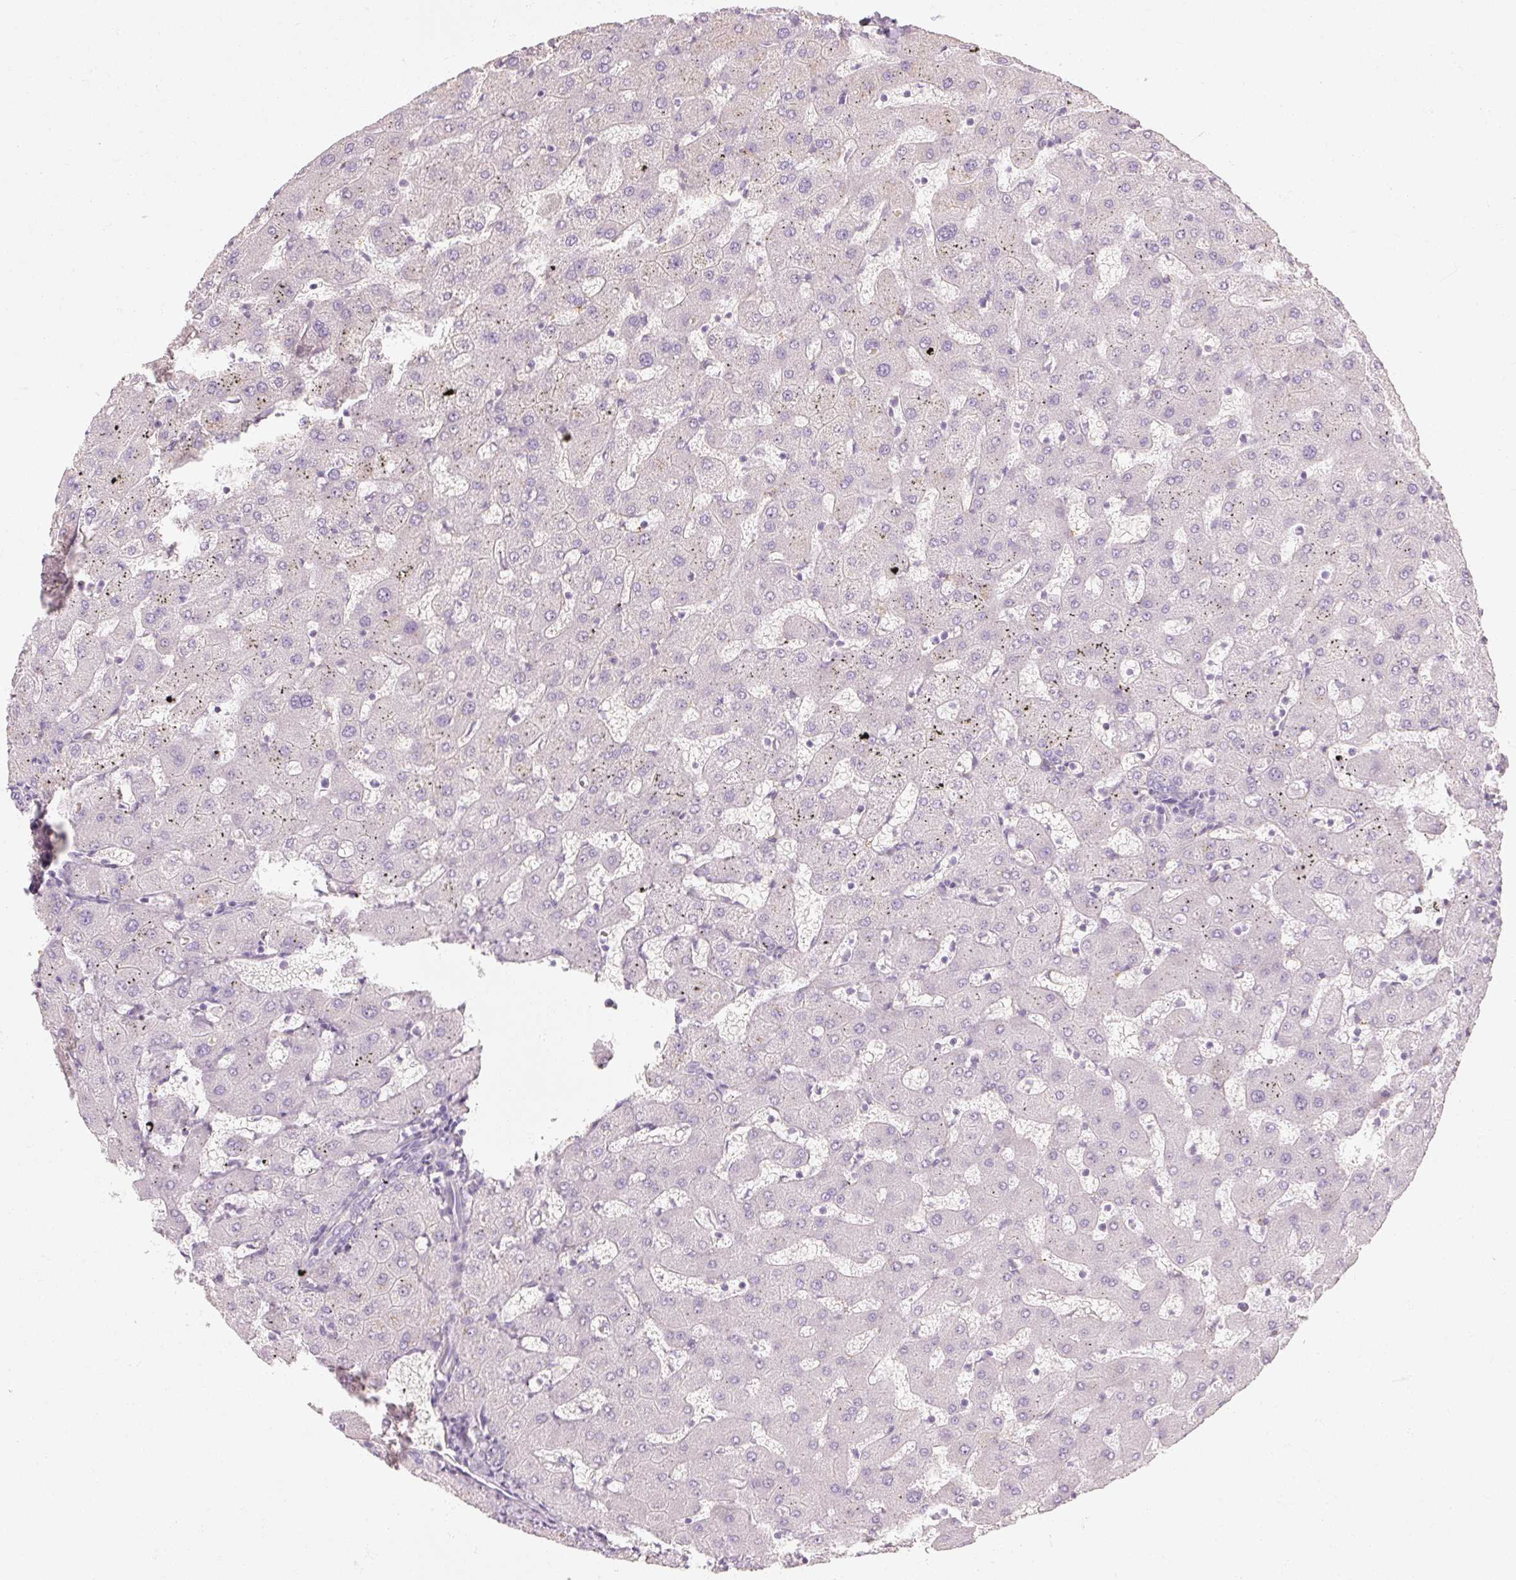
{"staining": {"intensity": "negative", "quantity": "none", "location": "none"}, "tissue": "liver", "cell_type": "Cholangiocytes", "image_type": "normal", "snomed": [{"axis": "morphology", "description": "Normal tissue, NOS"}, {"axis": "topography", "description": "Liver"}], "caption": "A histopathology image of liver stained for a protein exhibits no brown staining in cholangiocytes.", "gene": "NFE2L3", "patient": {"sex": "female", "age": 63}}